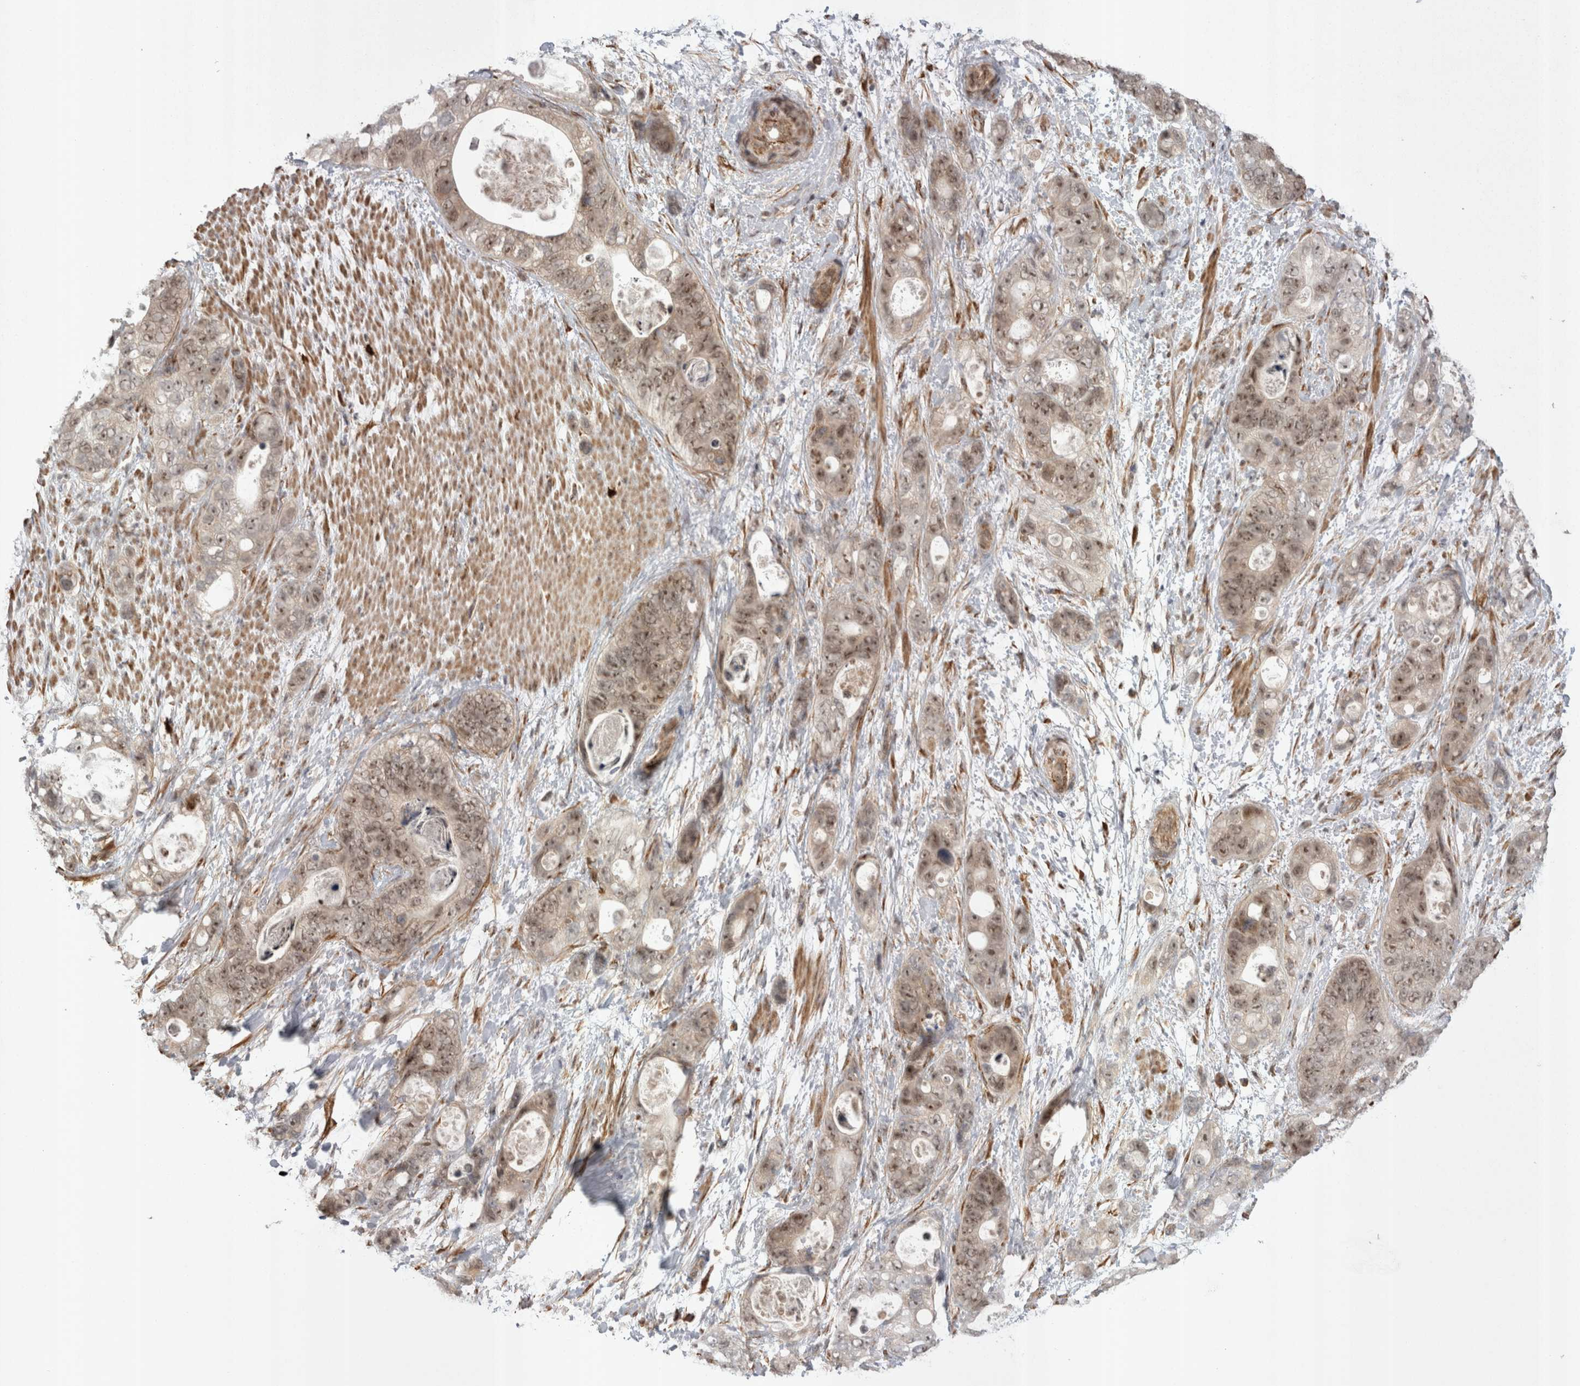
{"staining": {"intensity": "moderate", "quantity": ">75%", "location": "cytoplasmic/membranous,nuclear"}, "tissue": "stomach cancer", "cell_type": "Tumor cells", "image_type": "cancer", "snomed": [{"axis": "morphology", "description": "Normal tissue, NOS"}, {"axis": "morphology", "description": "Adenocarcinoma, NOS"}, {"axis": "topography", "description": "Stomach"}], "caption": "This image displays immunohistochemistry (IHC) staining of stomach cancer, with medium moderate cytoplasmic/membranous and nuclear expression in about >75% of tumor cells.", "gene": "EXOSC4", "patient": {"sex": "female", "age": 89}}